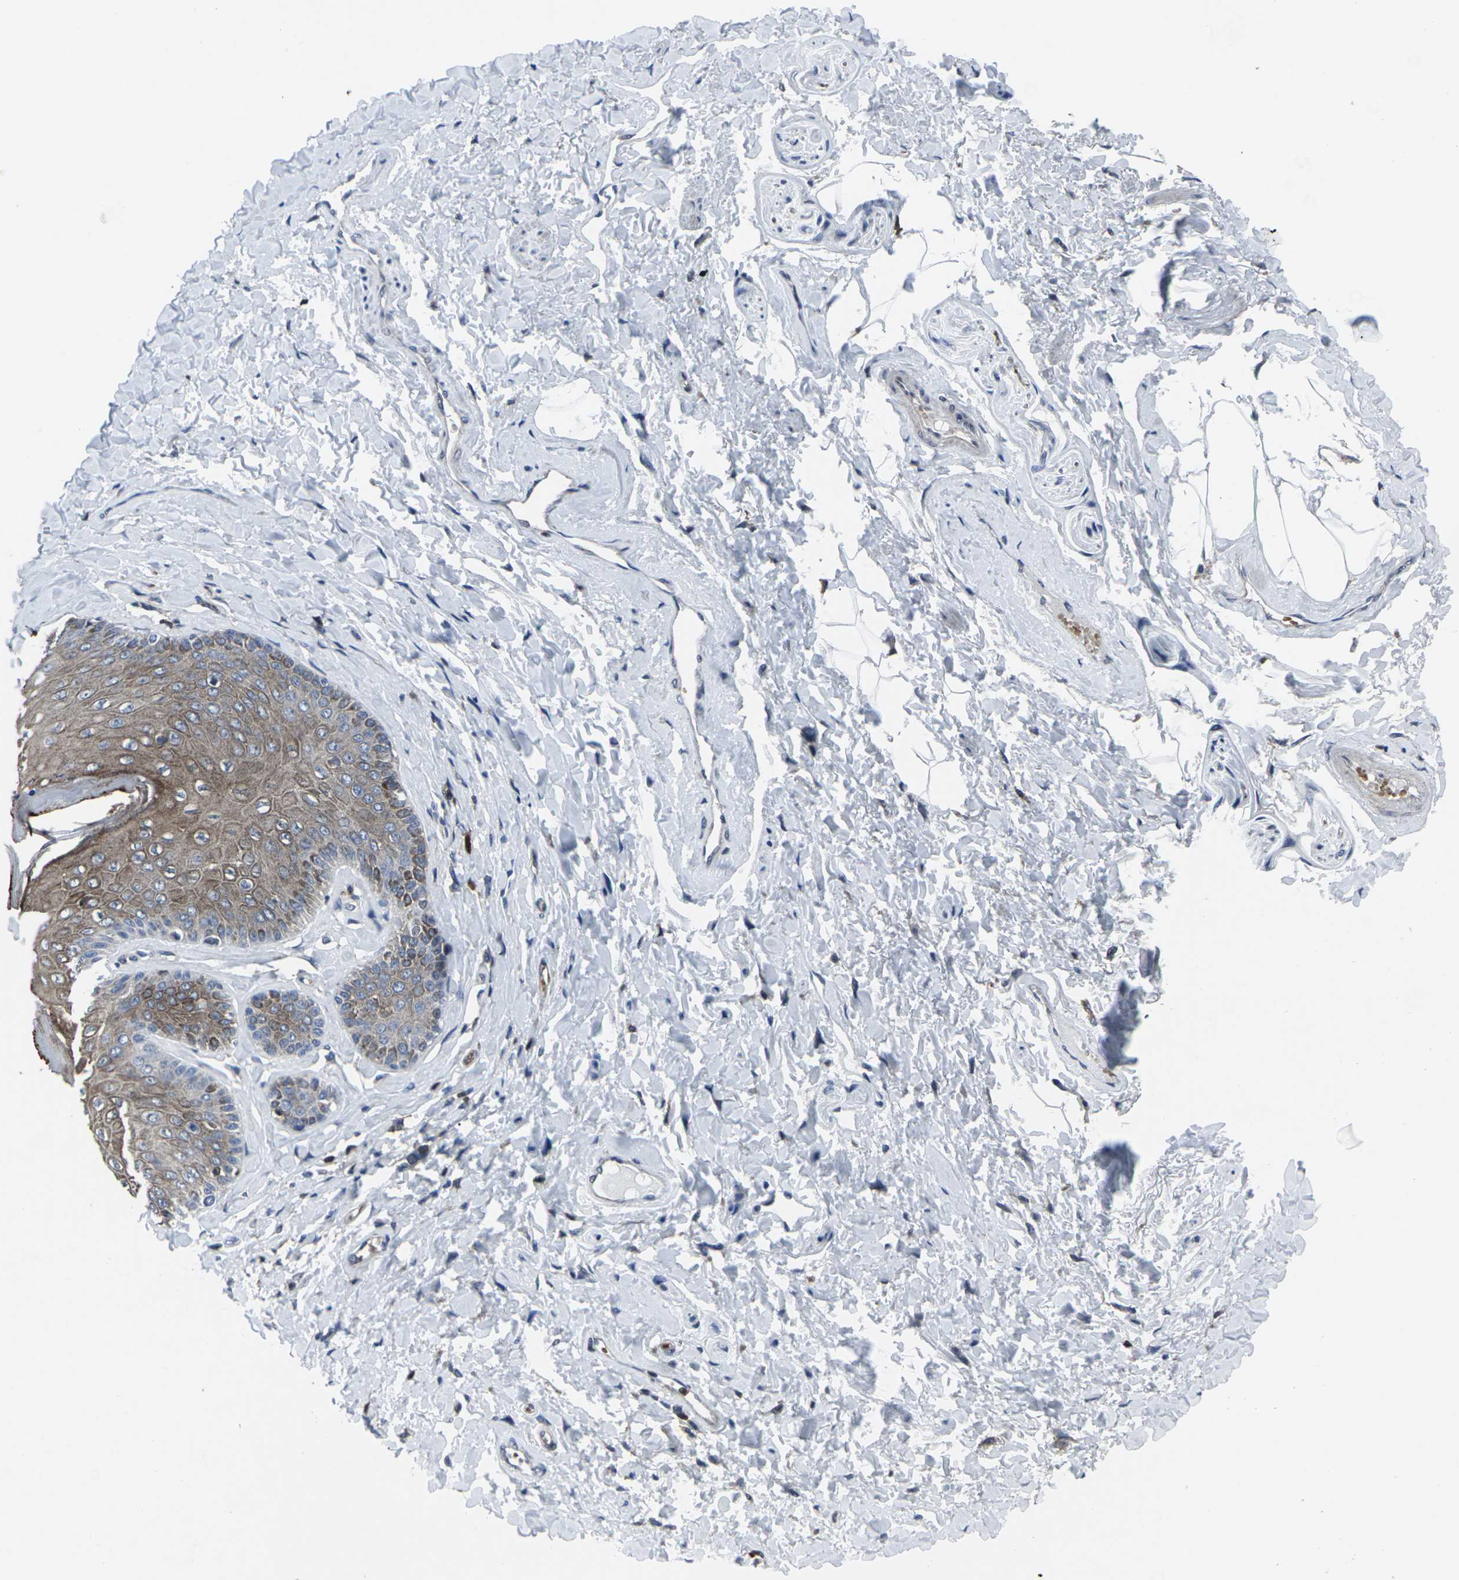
{"staining": {"intensity": "moderate", "quantity": ">75%", "location": "cytoplasmic/membranous"}, "tissue": "skin", "cell_type": "Epidermal cells", "image_type": "normal", "snomed": [{"axis": "morphology", "description": "Normal tissue, NOS"}, {"axis": "topography", "description": "Anal"}], "caption": "This image shows immunohistochemistry staining of benign skin, with medium moderate cytoplasmic/membranous expression in approximately >75% of epidermal cells.", "gene": "STAT4", "patient": {"sex": "male", "age": 69}}